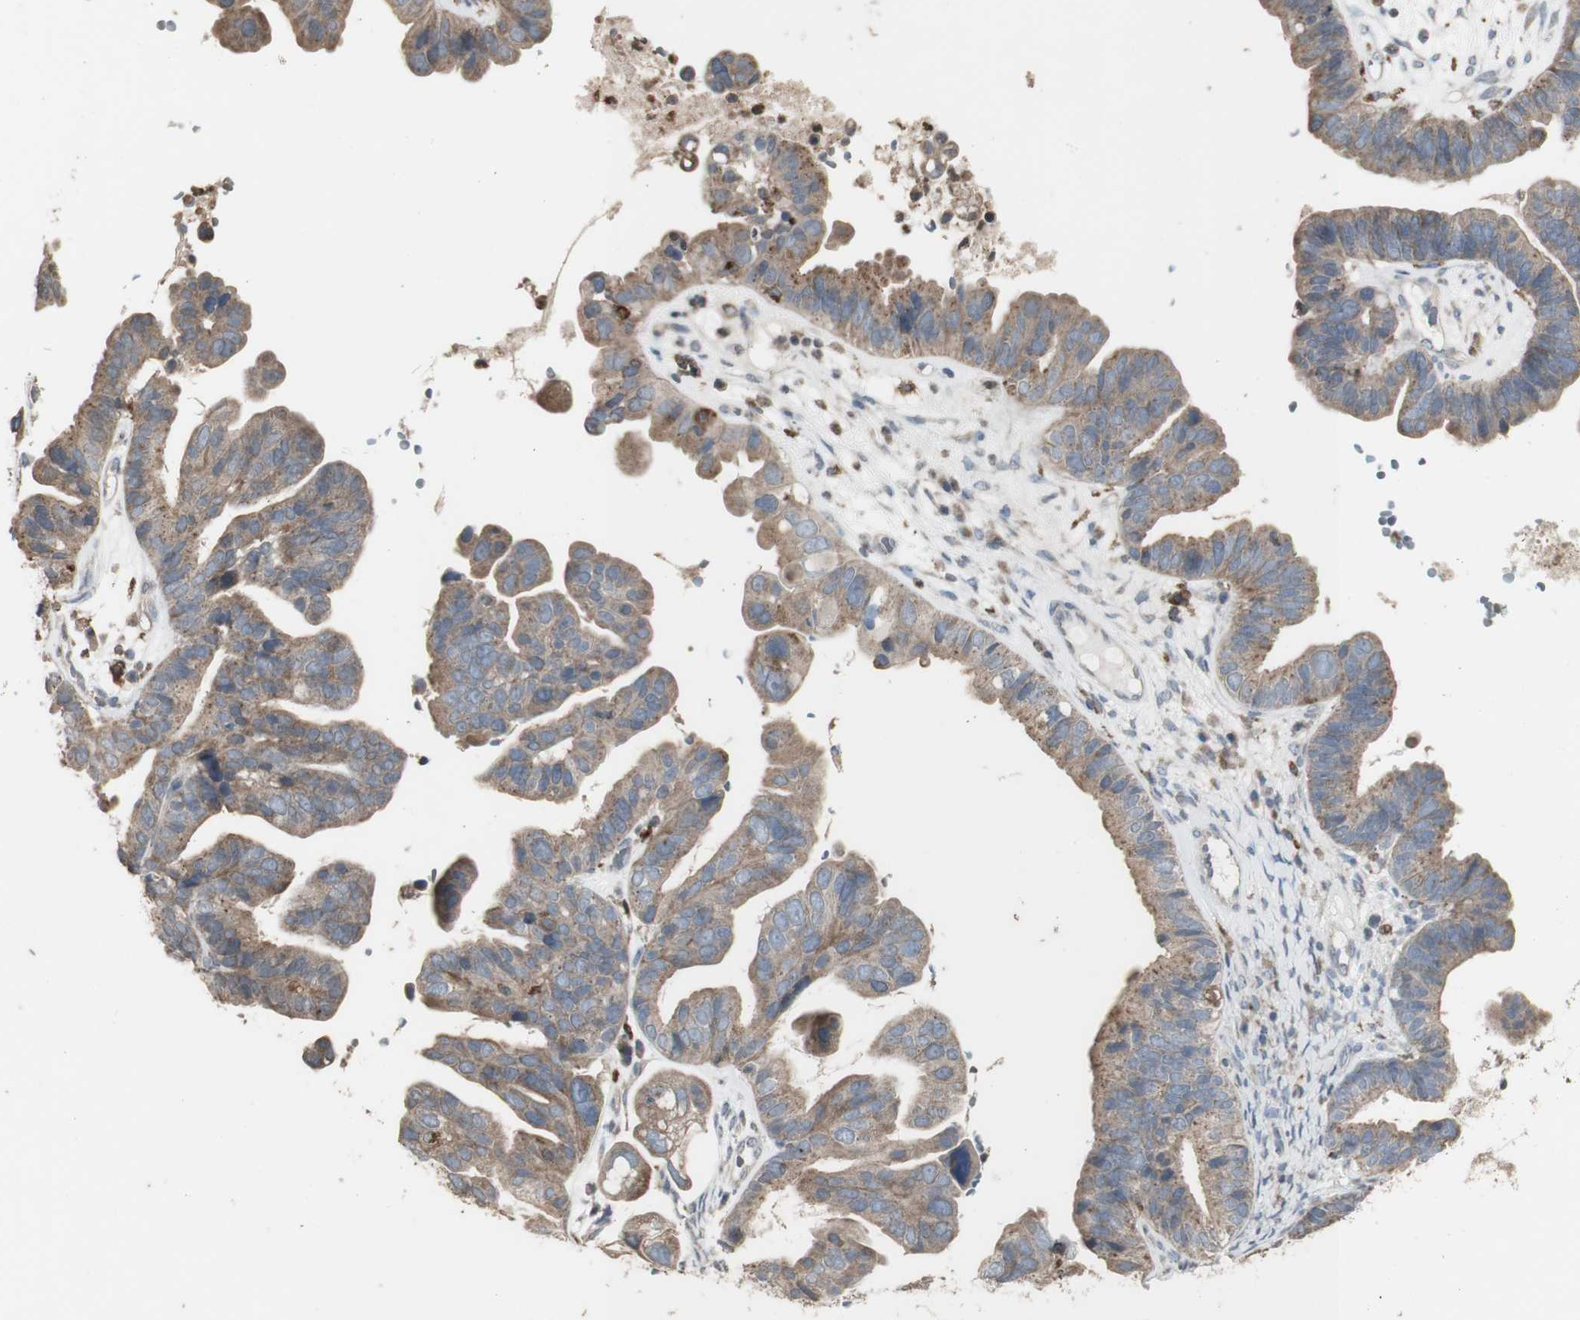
{"staining": {"intensity": "weak", "quantity": ">75%", "location": "cytoplasmic/membranous"}, "tissue": "ovarian cancer", "cell_type": "Tumor cells", "image_type": "cancer", "snomed": [{"axis": "morphology", "description": "Cystadenocarcinoma, serous, NOS"}, {"axis": "topography", "description": "Ovary"}], "caption": "Ovarian serous cystadenocarcinoma stained with a brown dye shows weak cytoplasmic/membranous positive expression in about >75% of tumor cells.", "gene": "ATP6V1E1", "patient": {"sex": "female", "age": 56}}